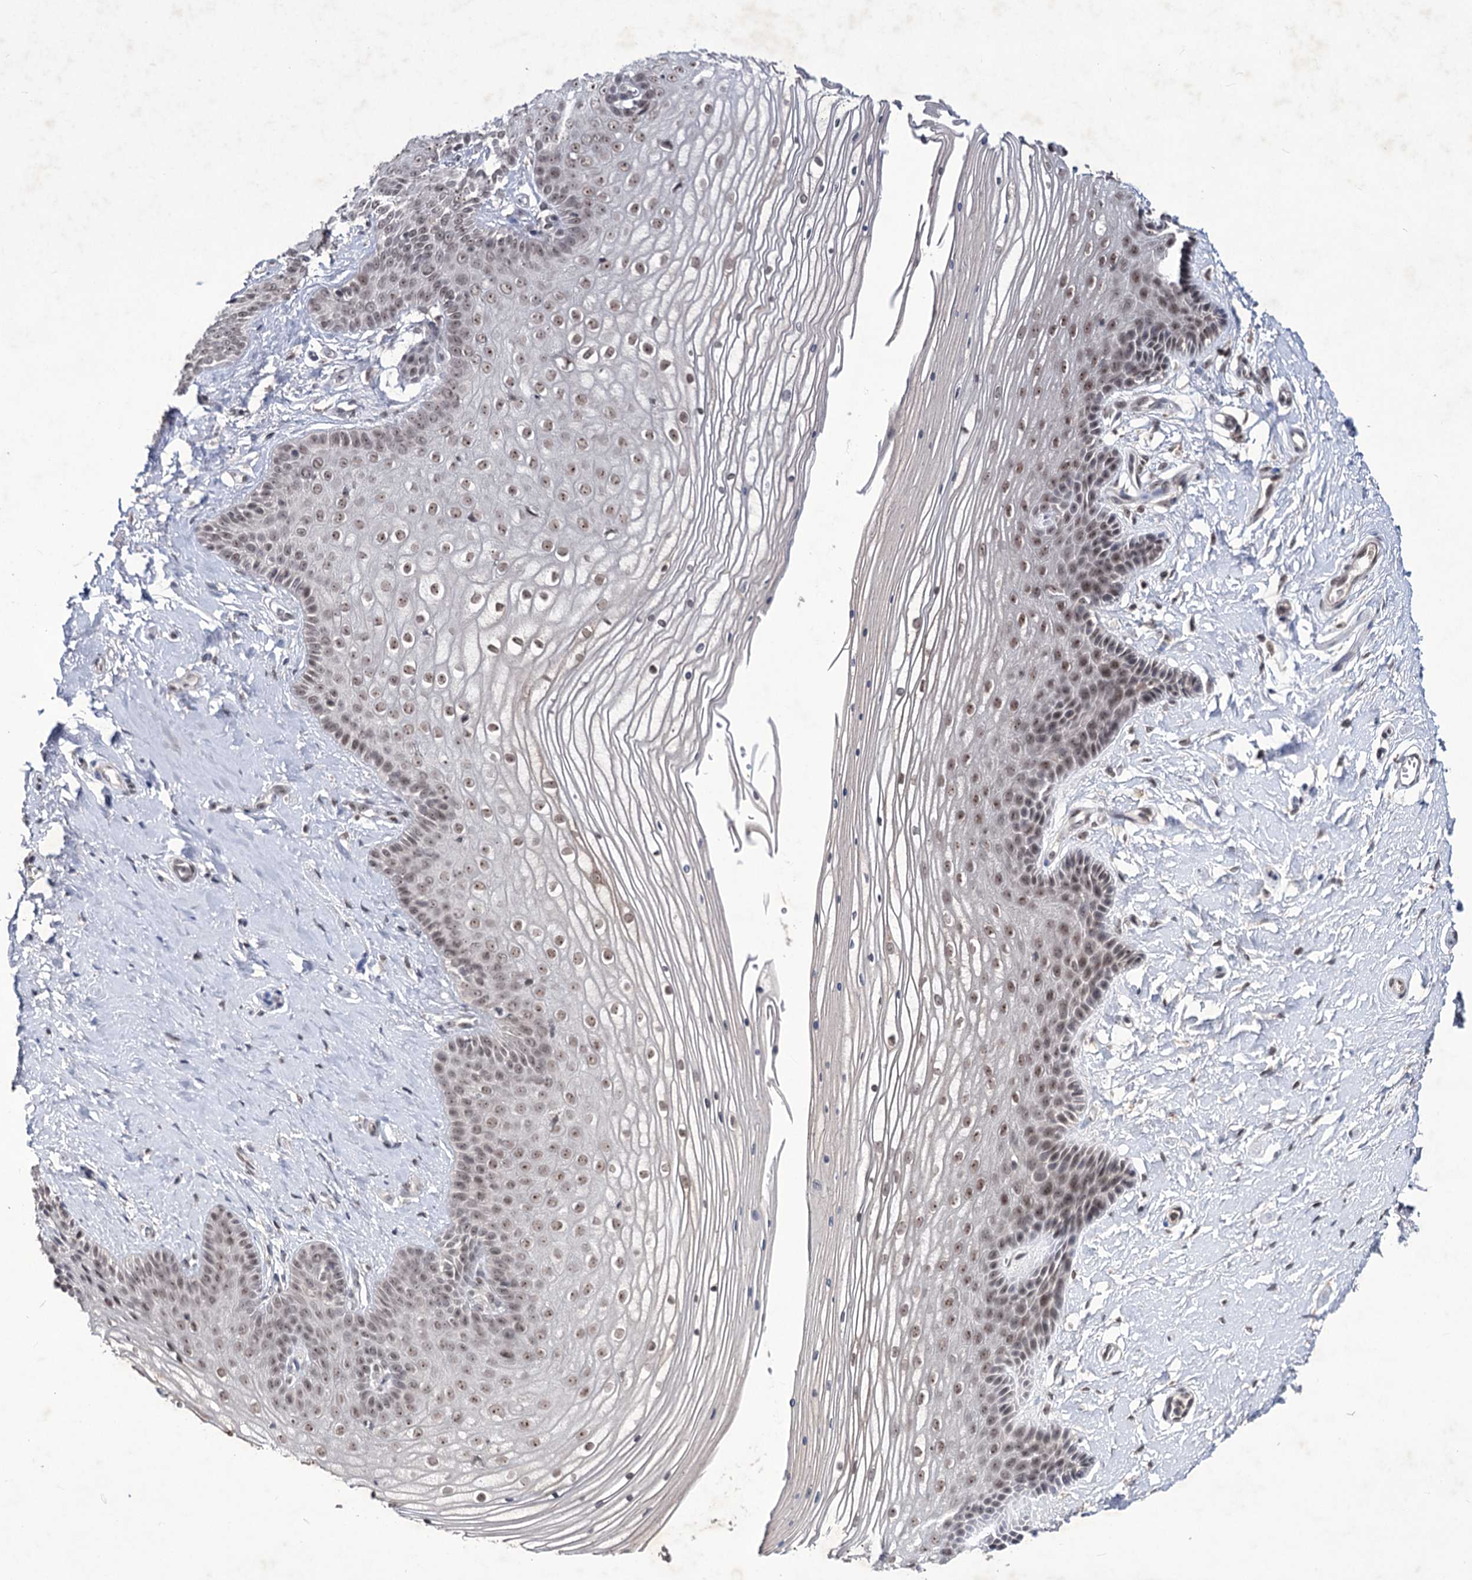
{"staining": {"intensity": "moderate", "quantity": ">75%", "location": "nuclear"}, "tissue": "vagina", "cell_type": "Squamous epithelial cells", "image_type": "normal", "snomed": [{"axis": "morphology", "description": "Normal tissue, NOS"}, {"axis": "topography", "description": "Vagina"}, {"axis": "topography", "description": "Cervix"}], "caption": "Immunohistochemical staining of normal vagina displays >75% levels of moderate nuclear protein expression in approximately >75% of squamous epithelial cells.", "gene": "VGLL4", "patient": {"sex": "female", "age": 40}}